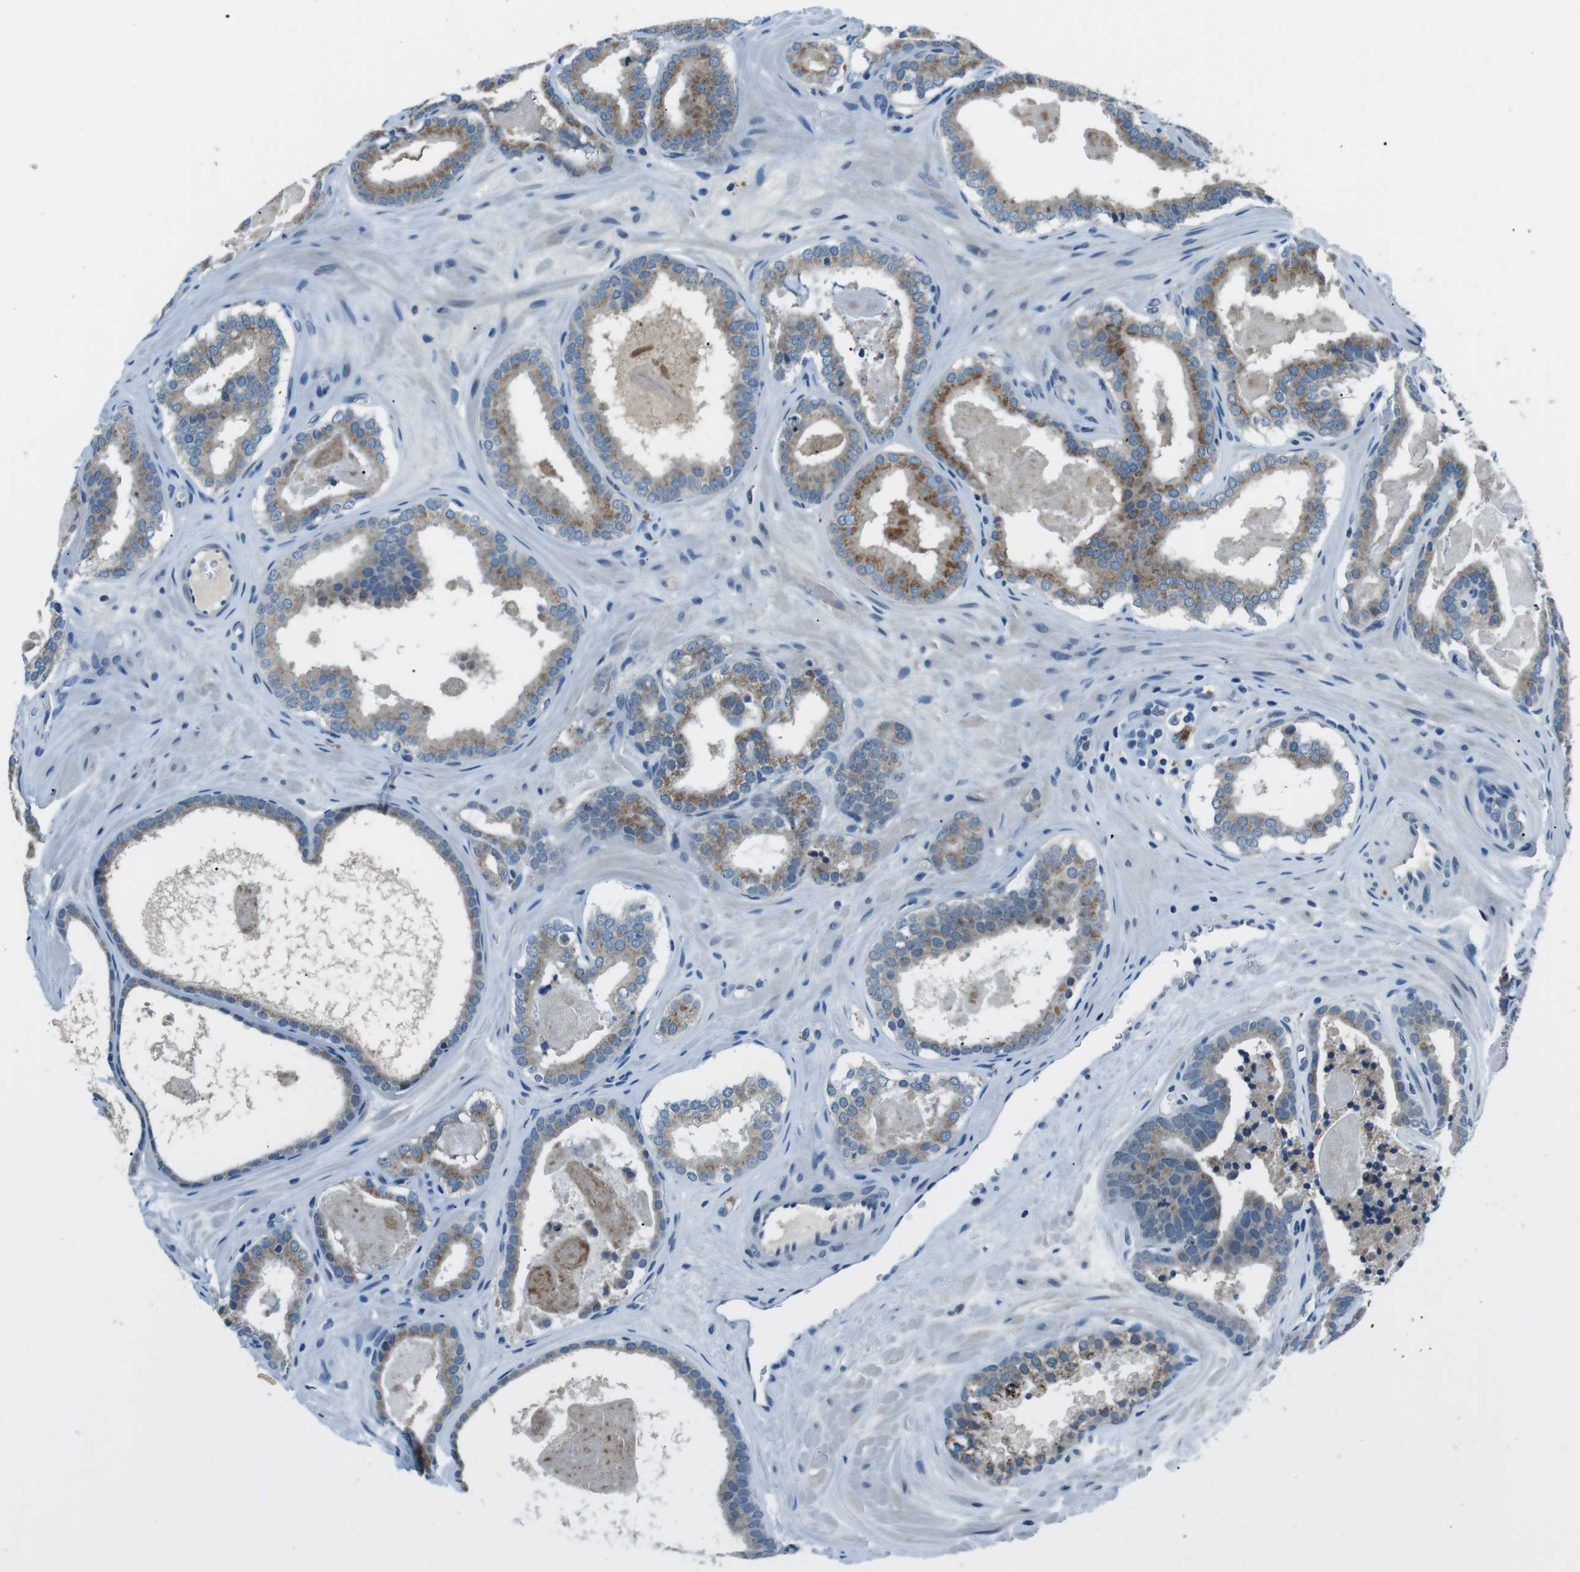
{"staining": {"intensity": "moderate", "quantity": "25%-75%", "location": "cytoplasmic/membranous"}, "tissue": "prostate cancer", "cell_type": "Tumor cells", "image_type": "cancer", "snomed": [{"axis": "morphology", "description": "Adenocarcinoma, High grade"}, {"axis": "topography", "description": "Prostate"}], "caption": "A histopathology image showing moderate cytoplasmic/membranous positivity in about 25%-75% of tumor cells in prostate high-grade adenocarcinoma, as visualized by brown immunohistochemical staining.", "gene": "FAM3B", "patient": {"sex": "male", "age": 60}}